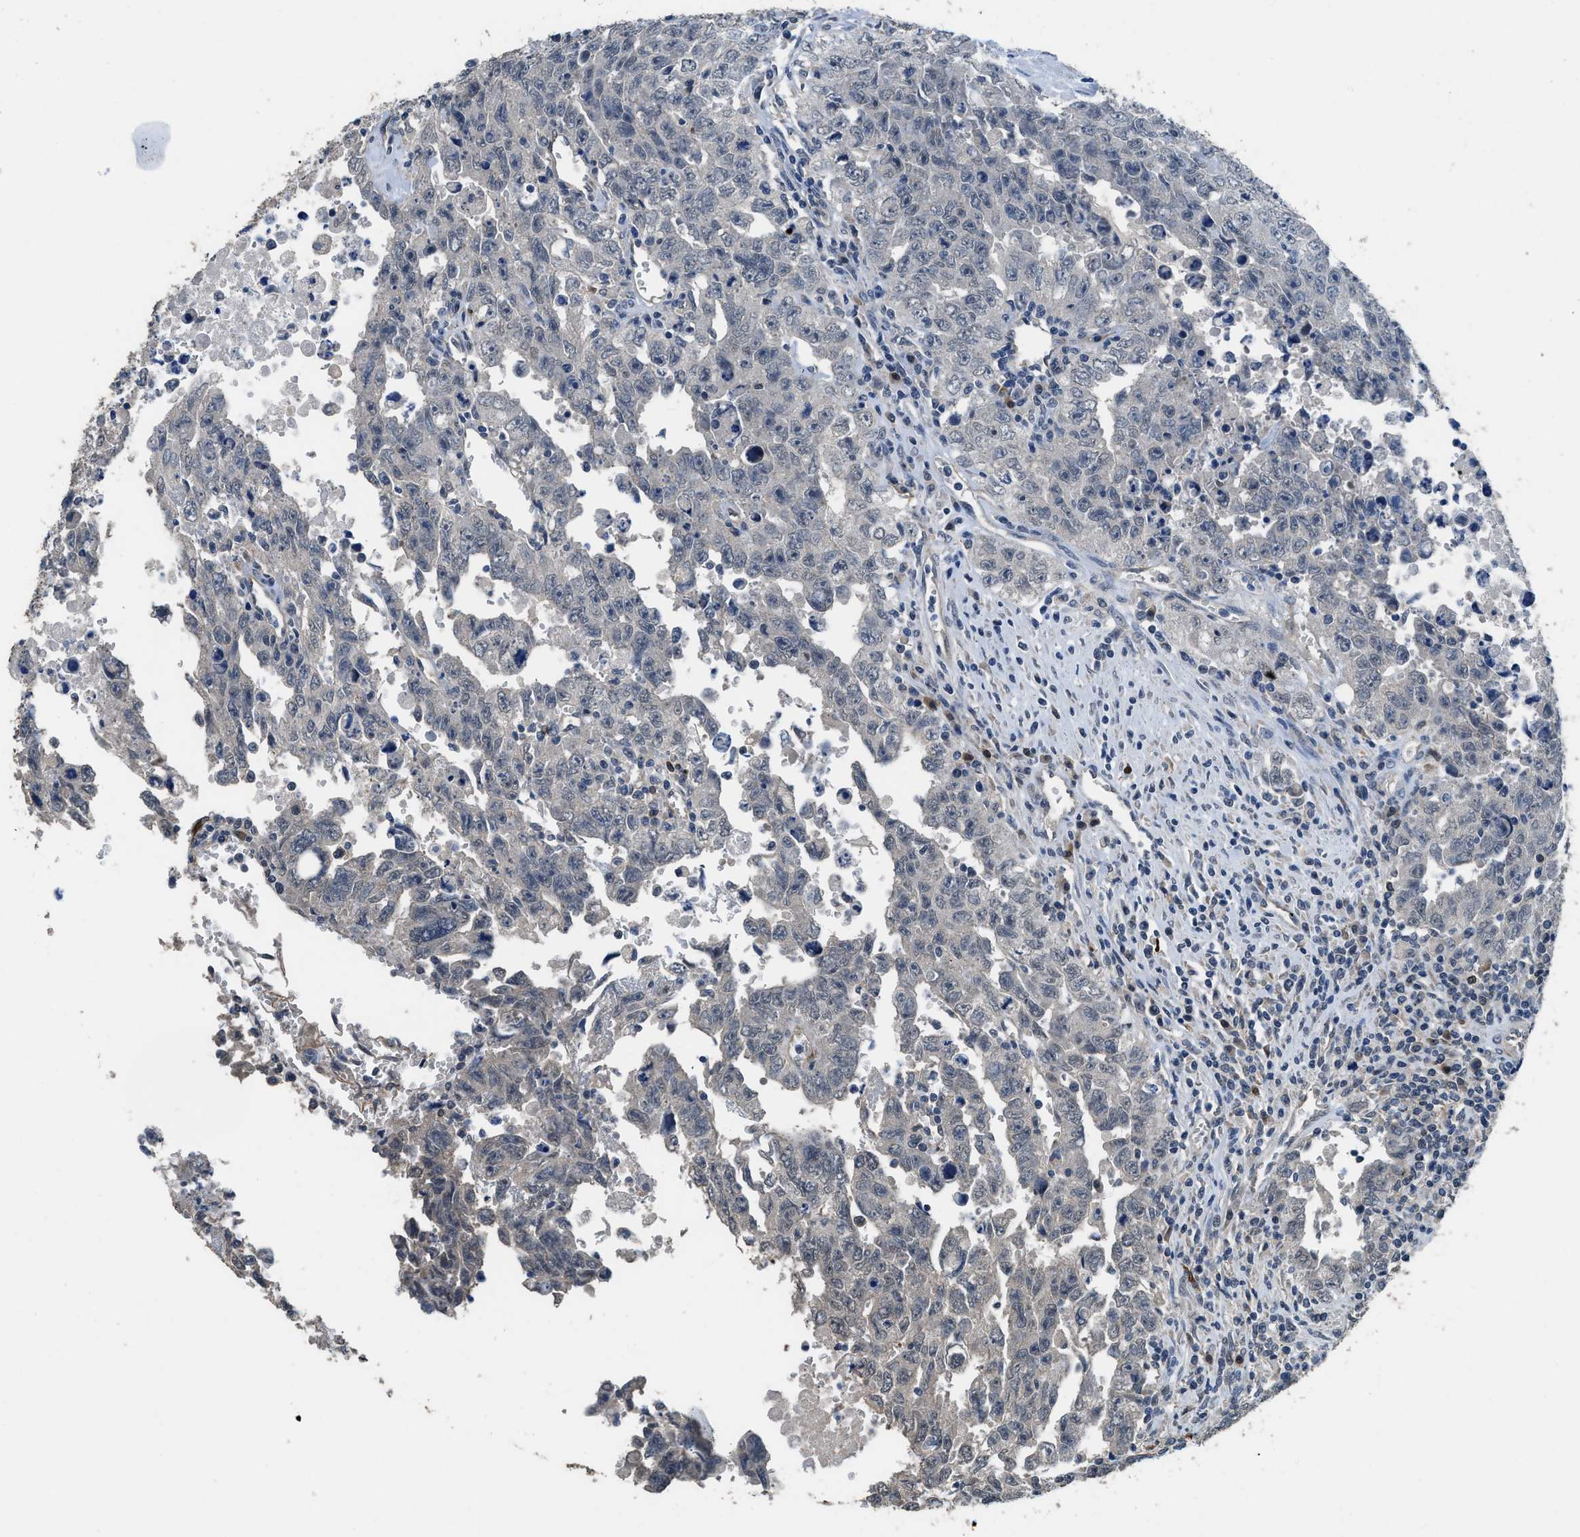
{"staining": {"intensity": "negative", "quantity": "none", "location": "none"}, "tissue": "testis cancer", "cell_type": "Tumor cells", "image_type": "cancer", "snomed": [{"axis": "morphology", "description": "Carcinoma, Embryonal, NOS"}, {"axis": "topography", "description": "Testis"}], "caption": "Immunohistochemistry (IHC) of human testis cancer shows no expression in tumor cells.", "gene": "SYNM", "patient": {"sex": "male", "age": 28}}